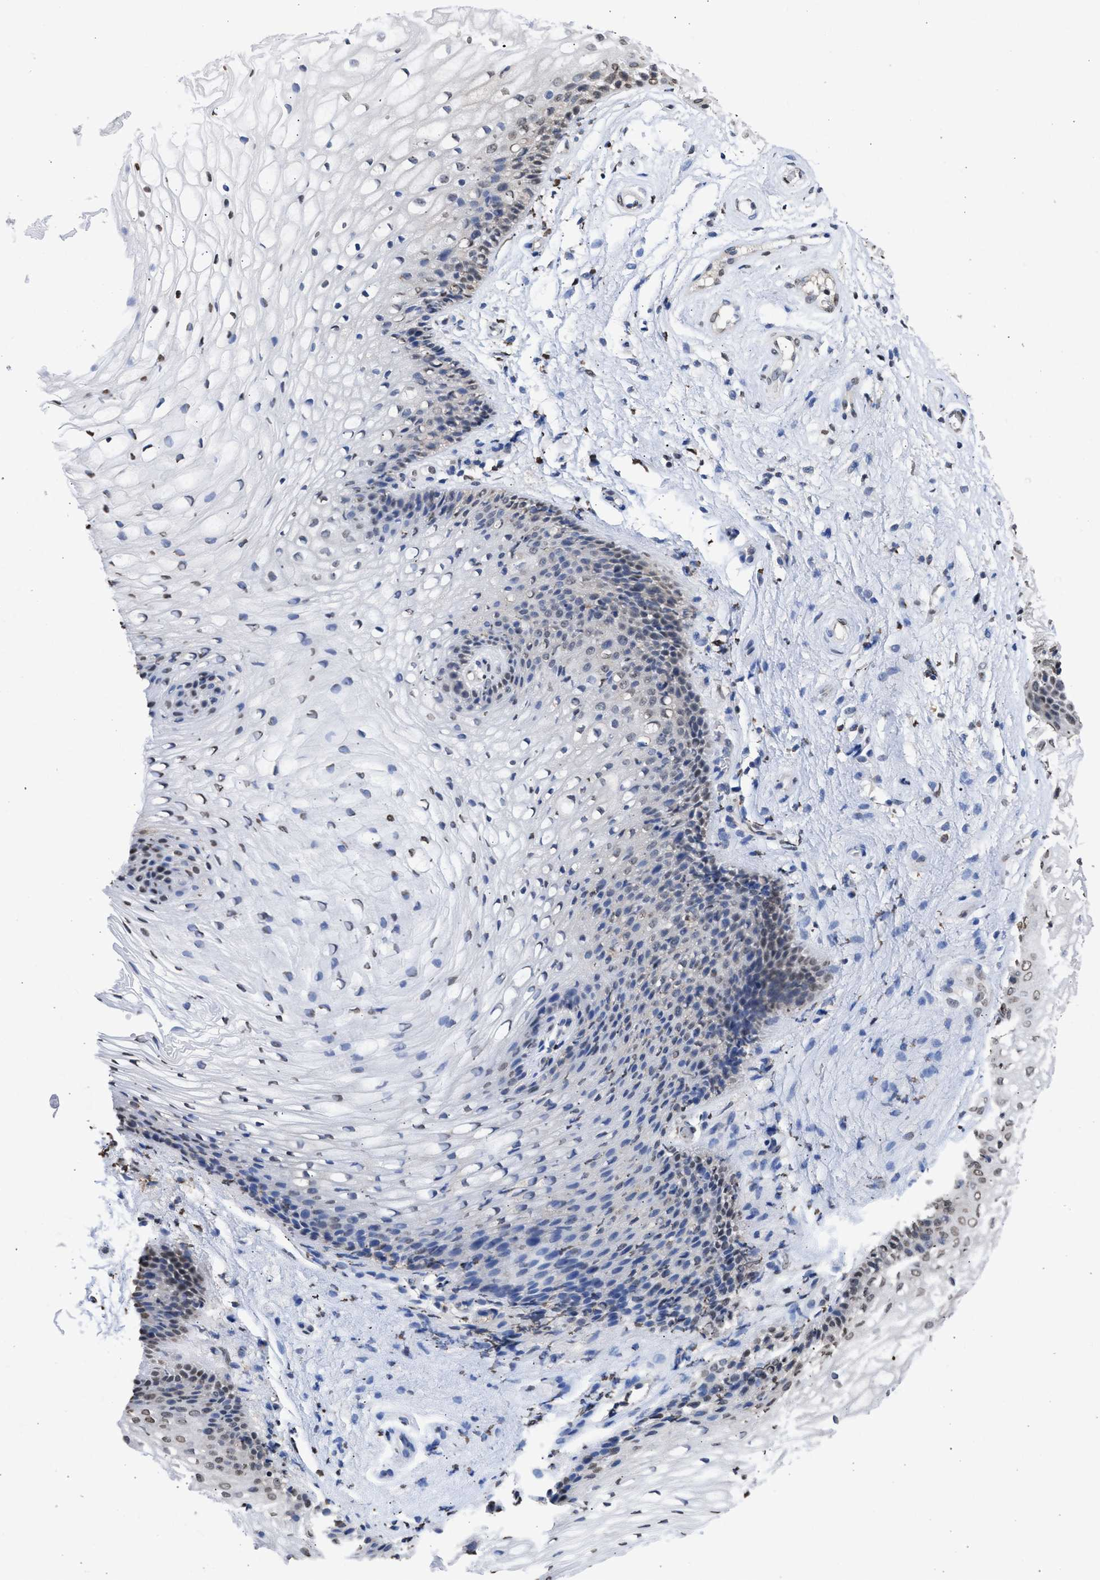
{"staining": {"intensity": "weak", "quantity": "<25%", "location": "nuclear"}, "tissue": "vagina", "cell_type": "Squamous epithelial cells", "image_type": "normal", "snomed": [{"axis": "morphology", "description": "Normal tissue, NOS"}, {"axis": "topography", "description": "Vagina"}], "caption": "Immunohistochemistry micrograph of unremarkable vagina stained for a protein (brown), which exhibits no staining in squamous epithelial cells.", "gene": "NUP35", "patient": {"sex": "female", "age": 34}}